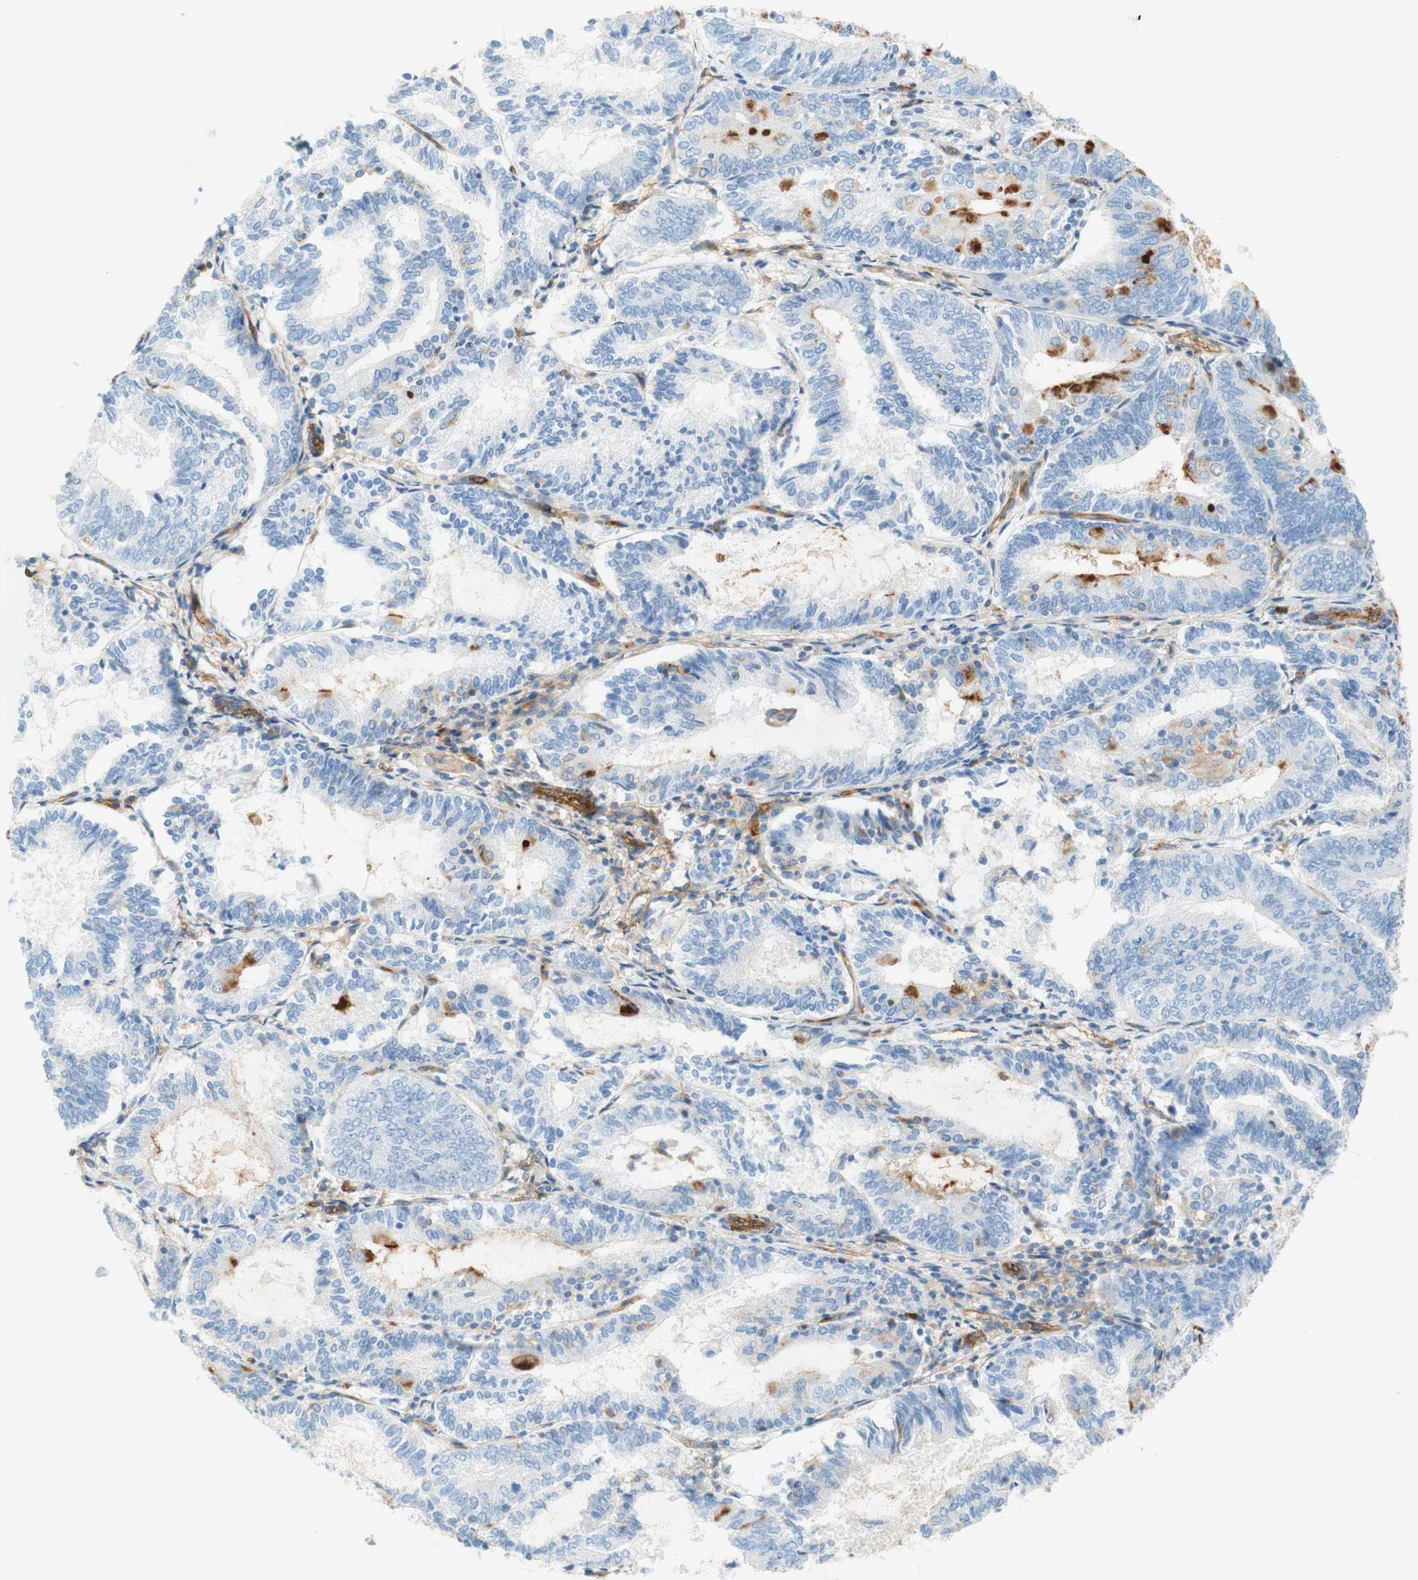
{"staining": {"intensity": "moderate", "quantity": "<25%", "location": "cytoplasmic/membranous"}, "tissue": "endometrial cancer", "cell_type": "Tumor cells", "image_type": "cancer", "snomed": [{"axis": "morphology", "description": "Adenocarcinoma, NOS"}, {"axis": "topography", "description": "Endometrium"}], "caption": "Protein staining by immunohistochemistry (IHC) demonstrates moderate cytoplasmic/membranous expression in approximately <25% of tumor cells in endometrial adenocarcinoma.", "gene": "STOM", "patient": {"sex": "female", "age": 81}}